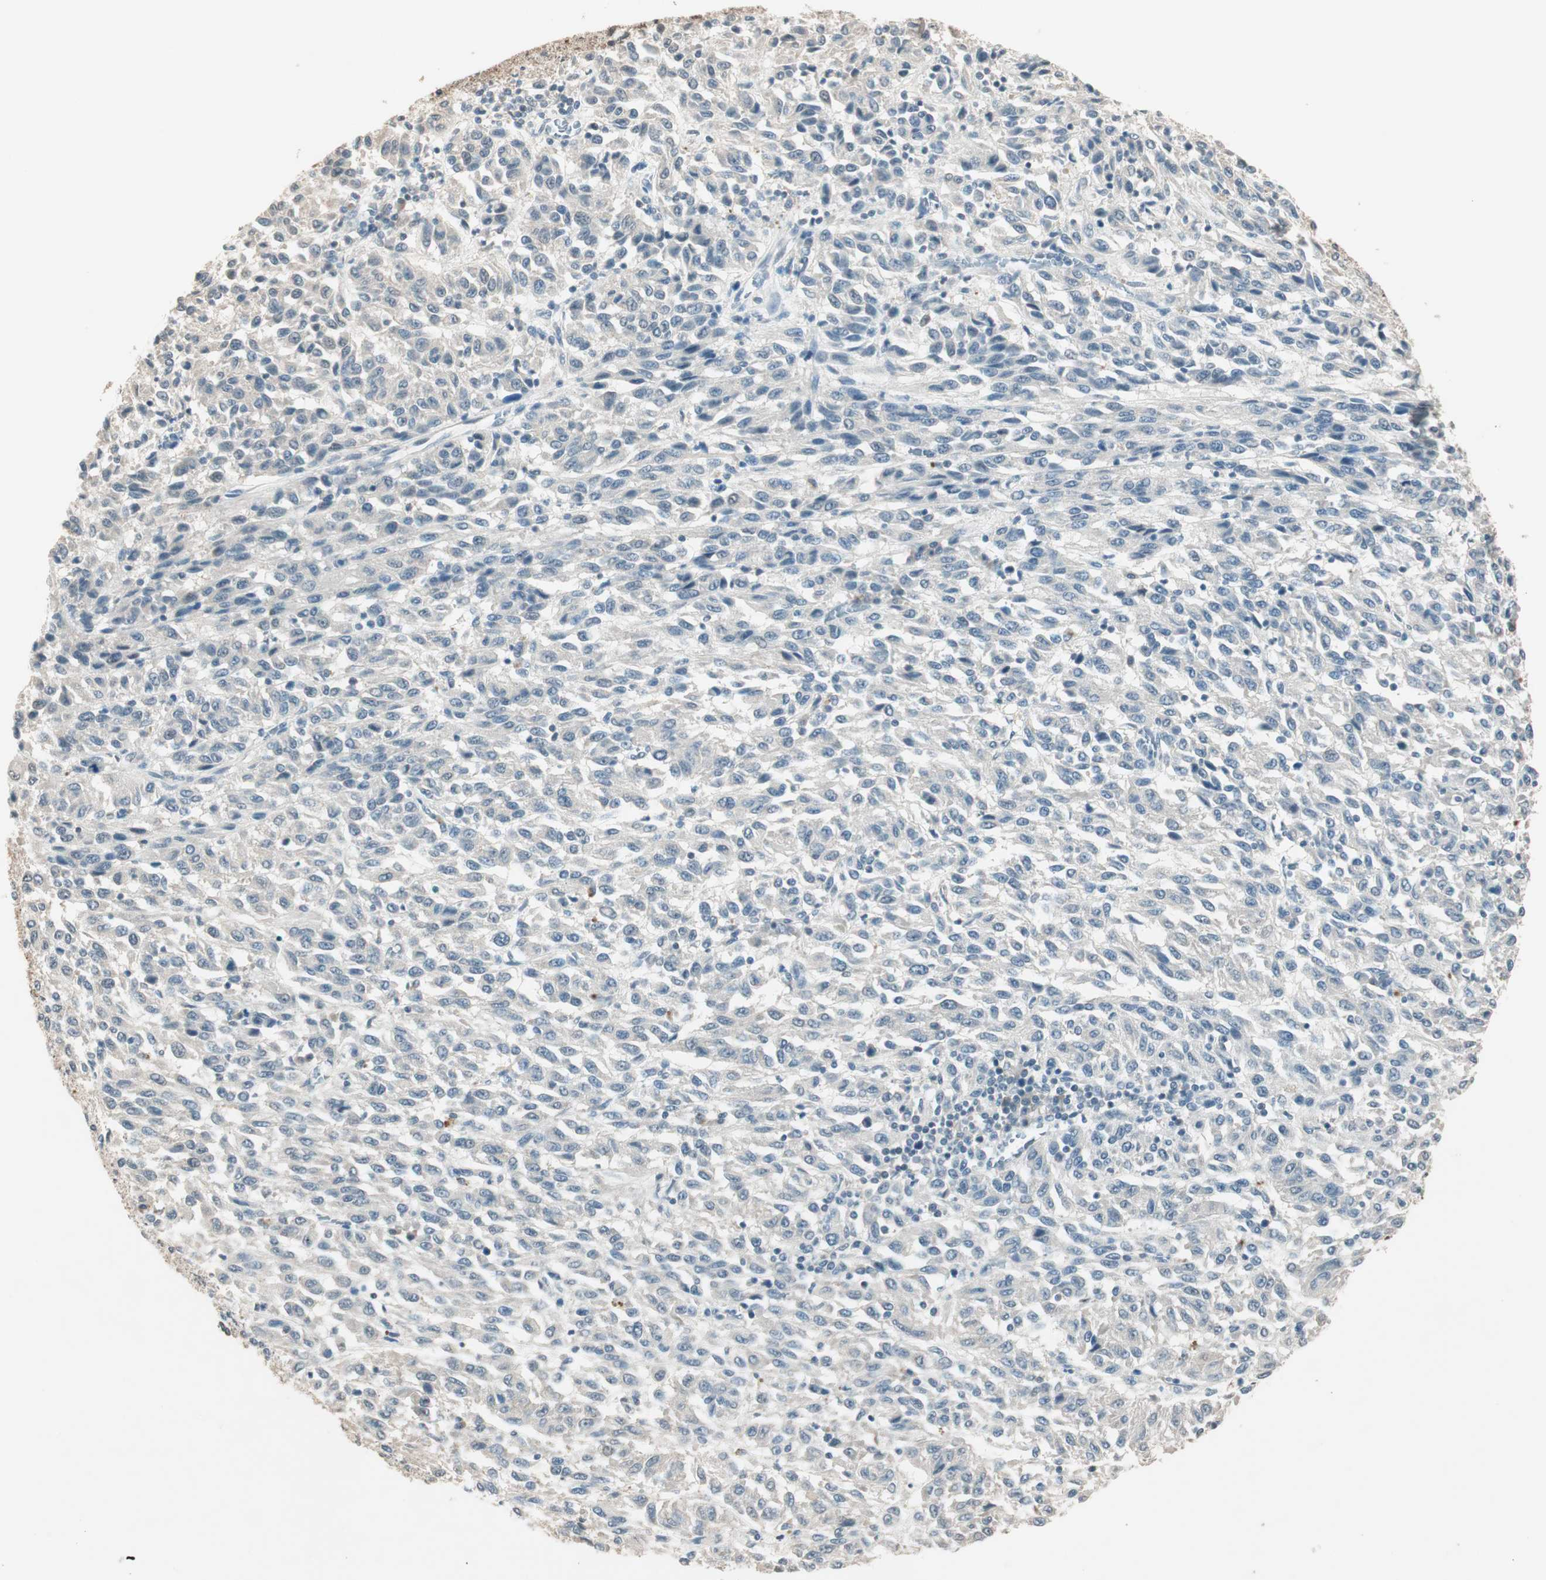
{"staining": {"intensity": "negative", "quantity": "none", "location": "none"}, "tissue": "melanoma", "cell_type": "Tumor cells", "image_type": "cancer", "snomed": [{"axis": "morphology", "description": "Malignant melanoma, Metastatic site"}, {"axis": "topography", "description": "Lung"}], "caption": "Immunohistochemistry (IHC) of melanoma demonstrates no expression in tumor cells.", "gene": "USP5", "patient": {"sex": "male", "age": 64}}